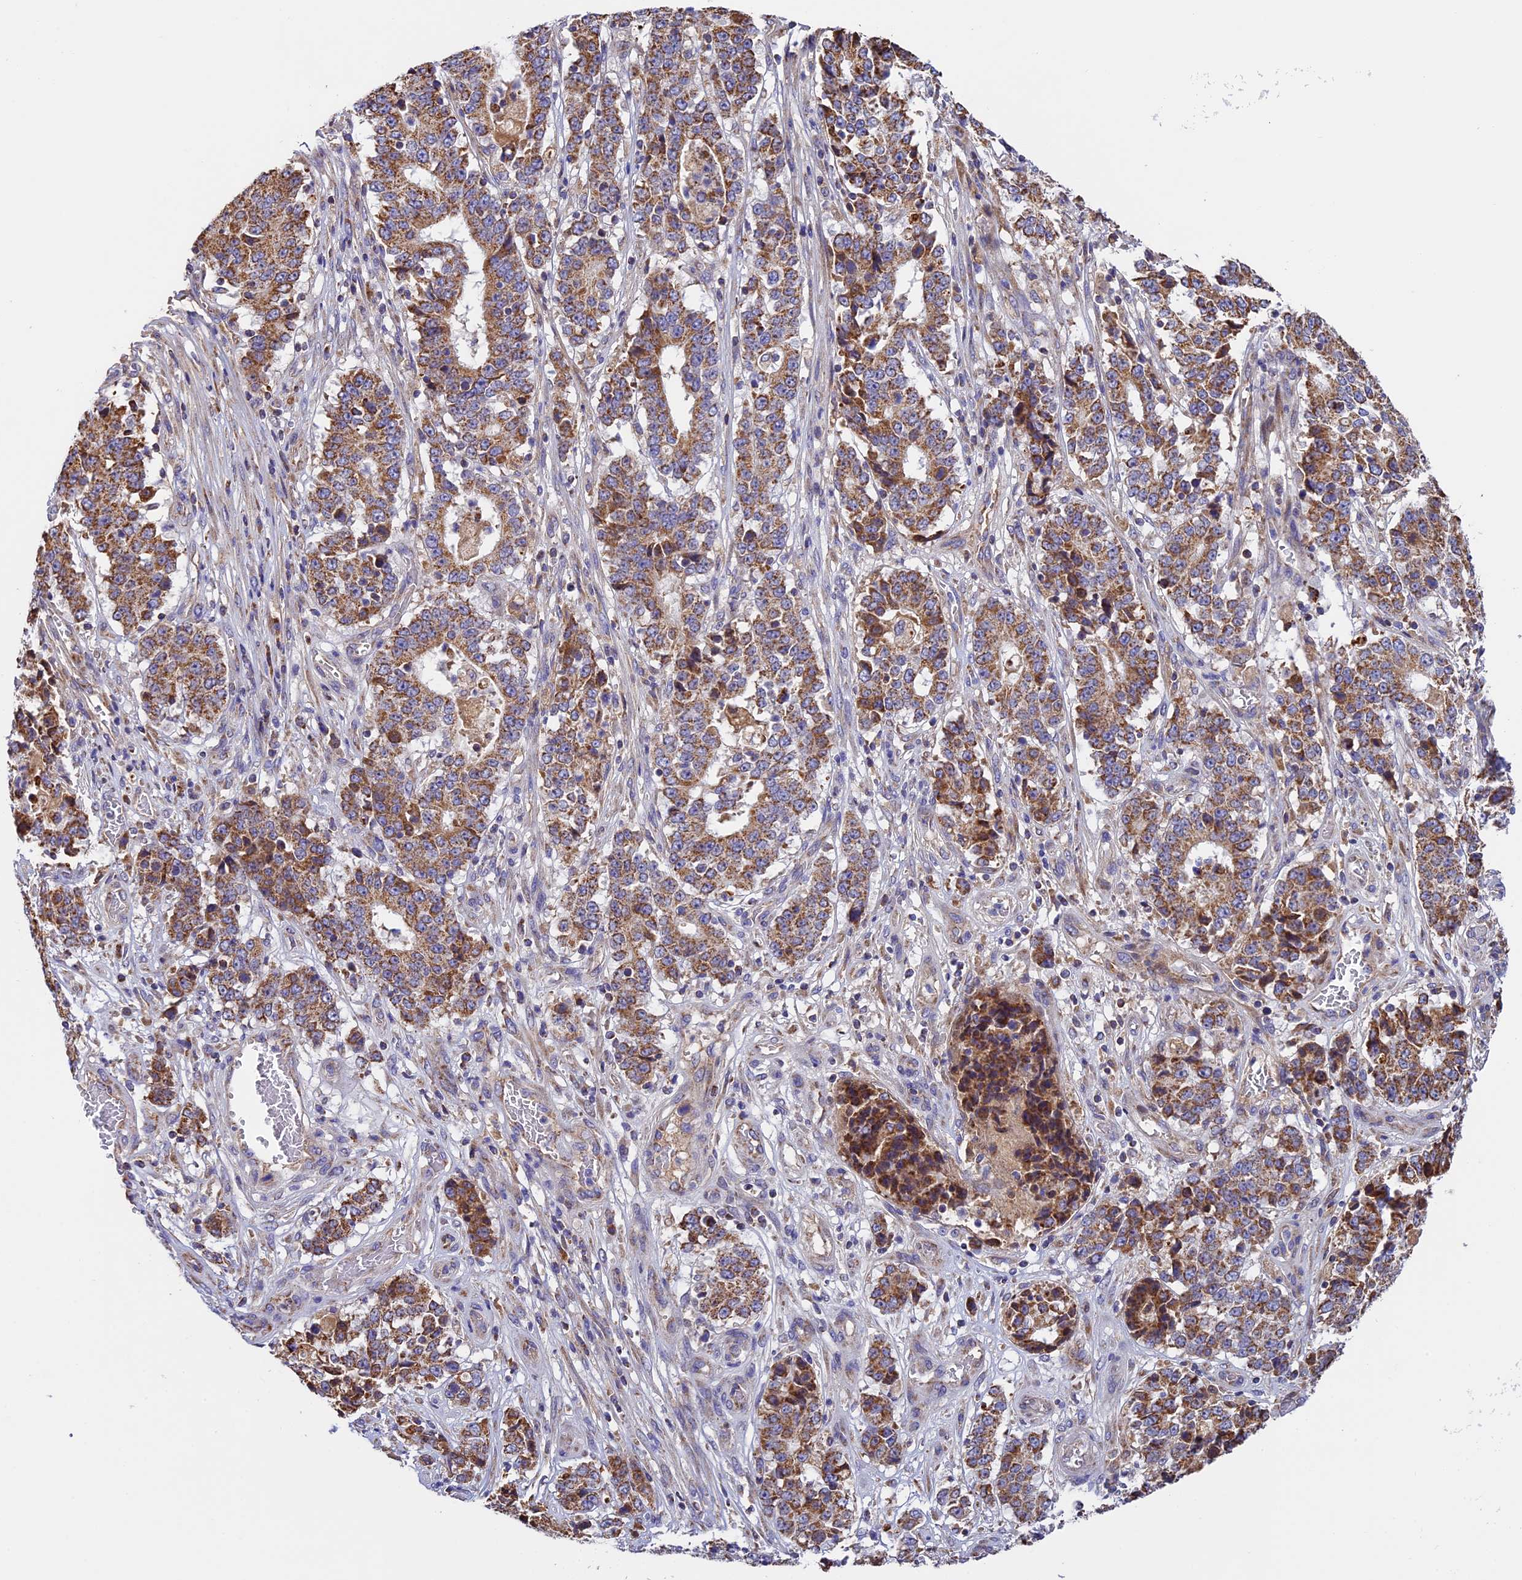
{"staining": {"intensity": "moderate", "quantity": ">75%", "location": "cytoplasmic/membranous"}, "tissue": "stomach cancer", "cell_type": "Tumor cells", "image_type": "cancer", "snomed": [{"axis": "morphology", "description": "Adenocarcinoma, NOS"}, {"axis": "topography", "description": "Stomach"}], "caption": "Brown immunohistochemical staining in human stomach cancer reveals moderate cytoplasmic/membranous staining in approximately >75% of tumor cells.", "gene": "OCEL1", "patient": {"sex": "male", "age": 59}}